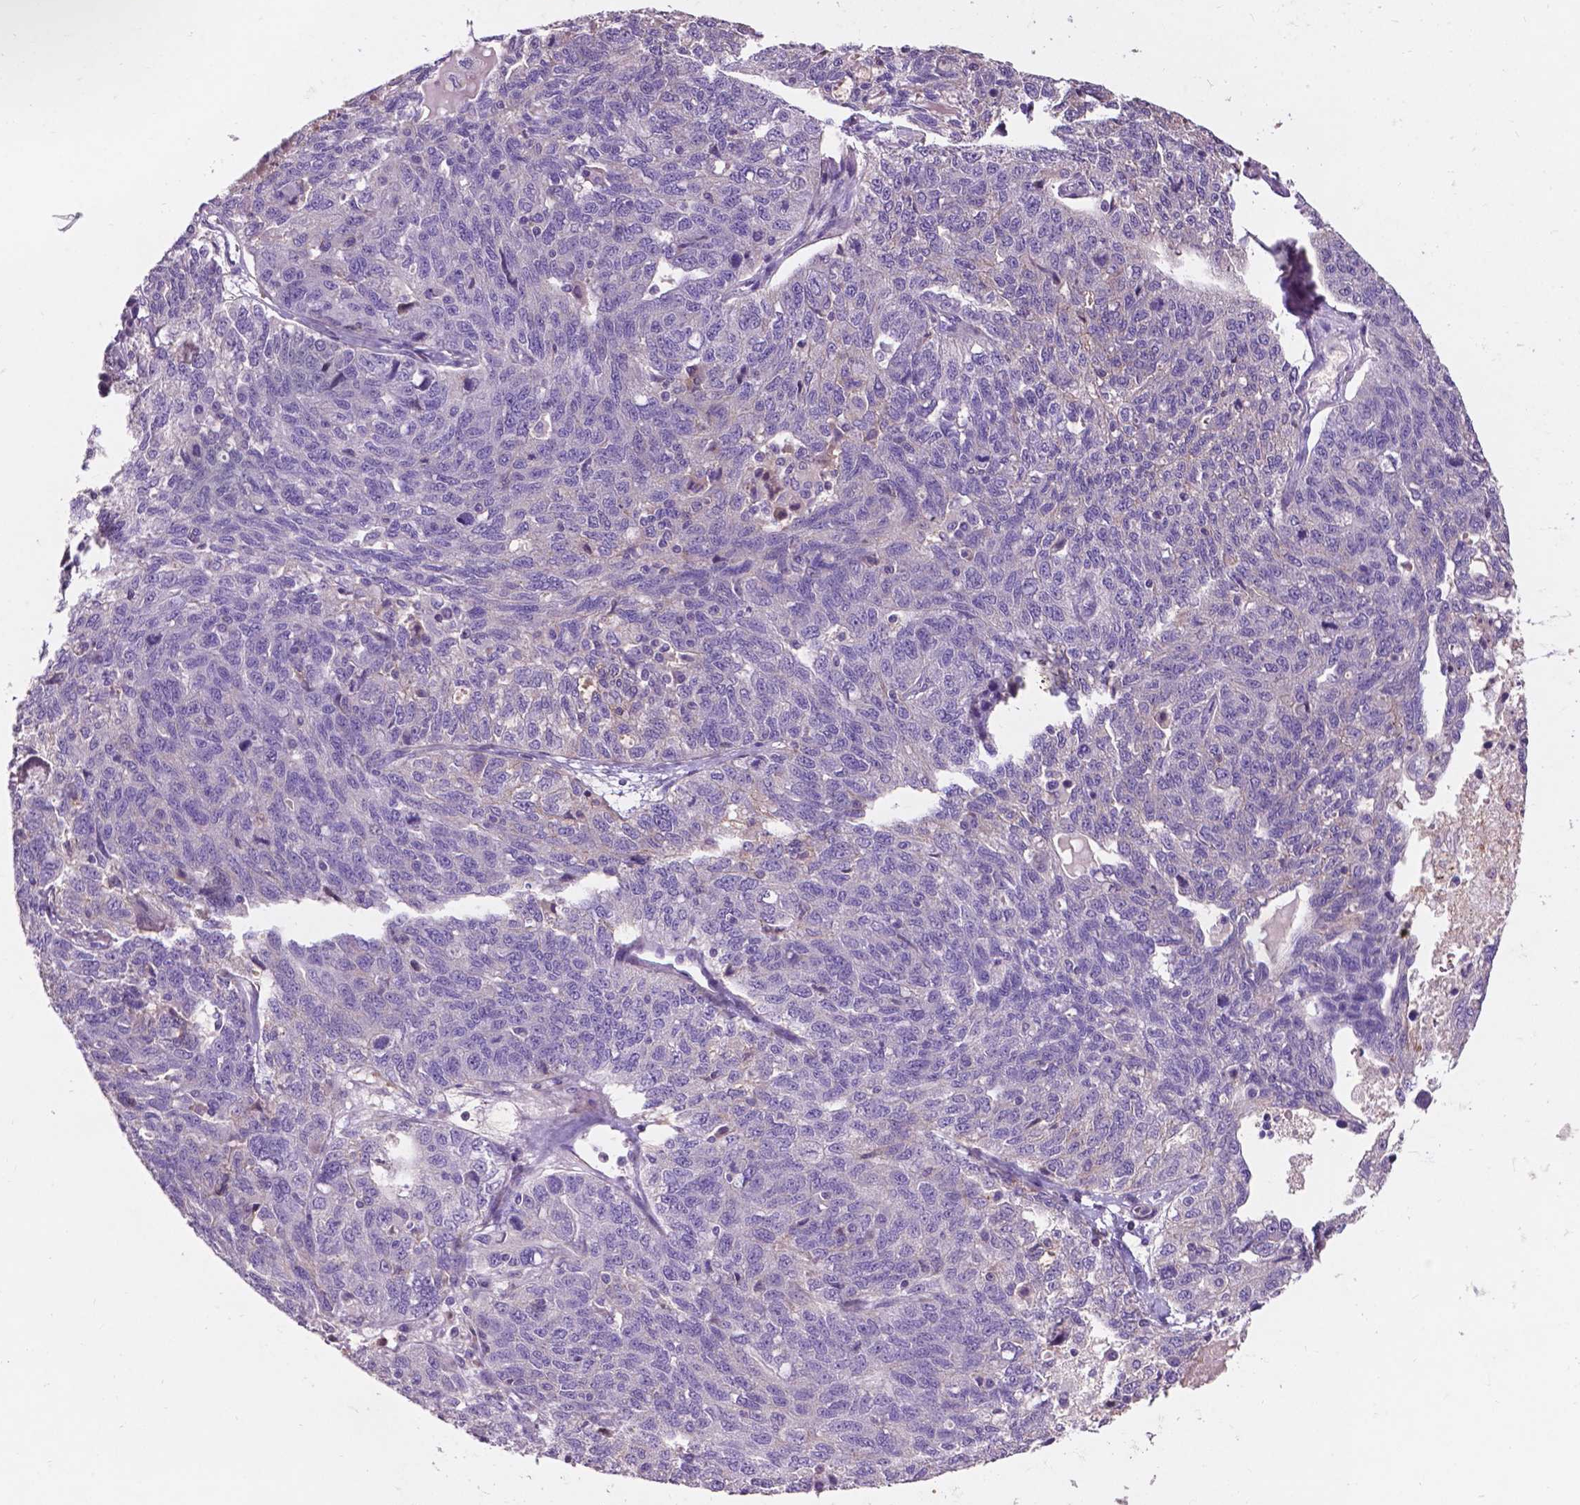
{"staining": {"intensity": "negative", "quantity": "none", "location": "none"}, "tissue": "ovarian cancer", "cell_type": "Tumor cells", "image_type": "cancer", "snomed": [{"axis": "morphology", "description": "Cystadenocarcinoma, serous, NOS"}, {"axis": "topography", "description": "Ovary"}], "caption": "IHC histopathology image of human ovarian serous cystadenocarcinoma stained for a protein (brown), which demonstrates no positivity in tumor cells.", "gene": "PLSCR1", "patient": {"sex": "female", "age": 71}}